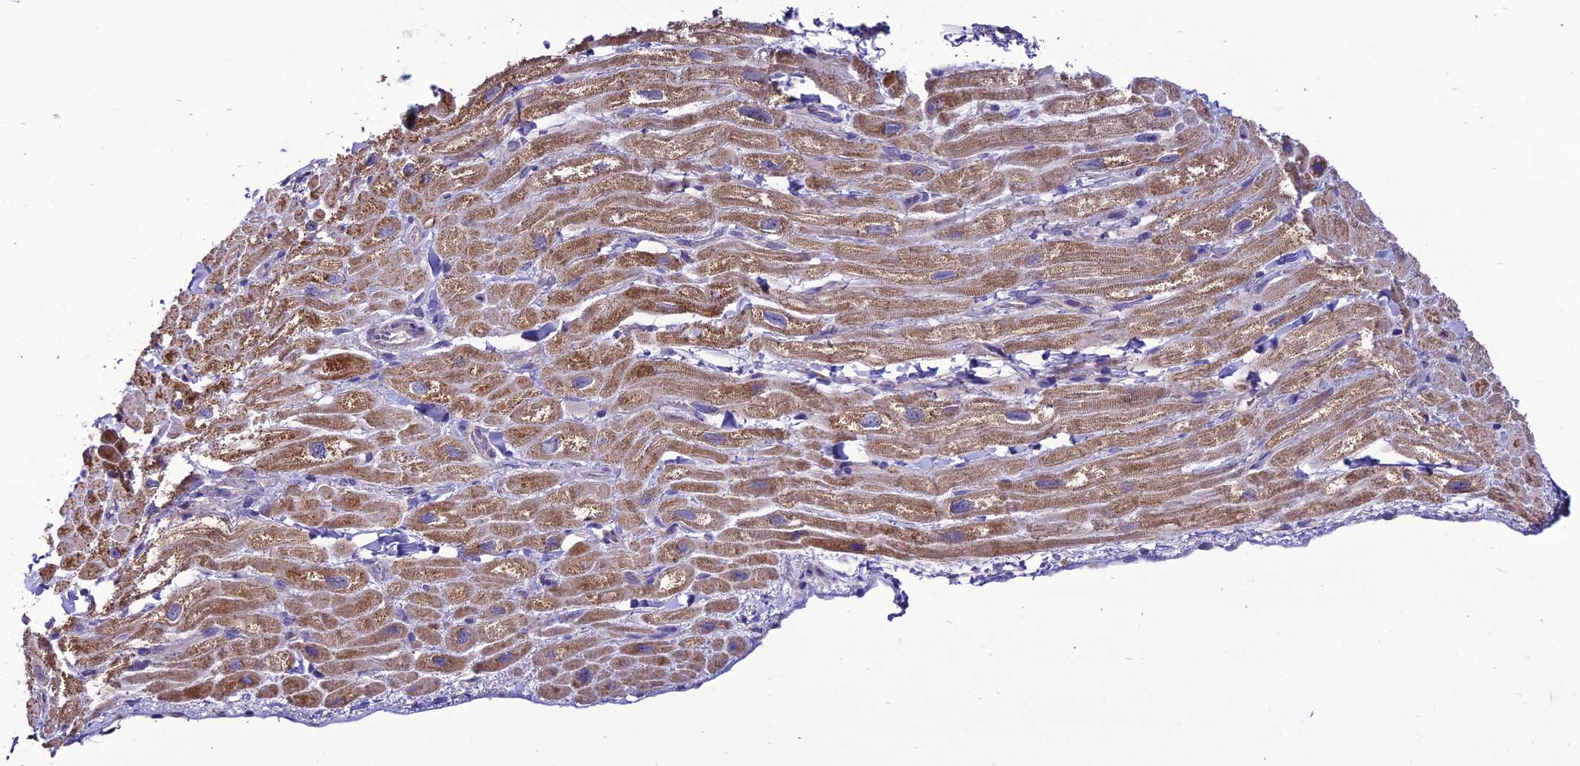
{"staining": {"intensity": "moderate", "quantity": "25%-75%", "location": "cytoplasmic/membranous"}, "tissue": "heart muscle", "cell_type": "Cardiomyocytes", "image_type": "normal", "snomed": [{"axis": "morphology", "description": "Normal tissue, NOS"}, {"axis": "topography", "description": "Heart"}], "caption": "Cardiomyocytes reveal moderate cytoplasmic/membranous staining in approximately 25%-75% of cells in normal heart muscle.", "gene": "HOGA1", "patient": {"sex": "male", "age": 65}}